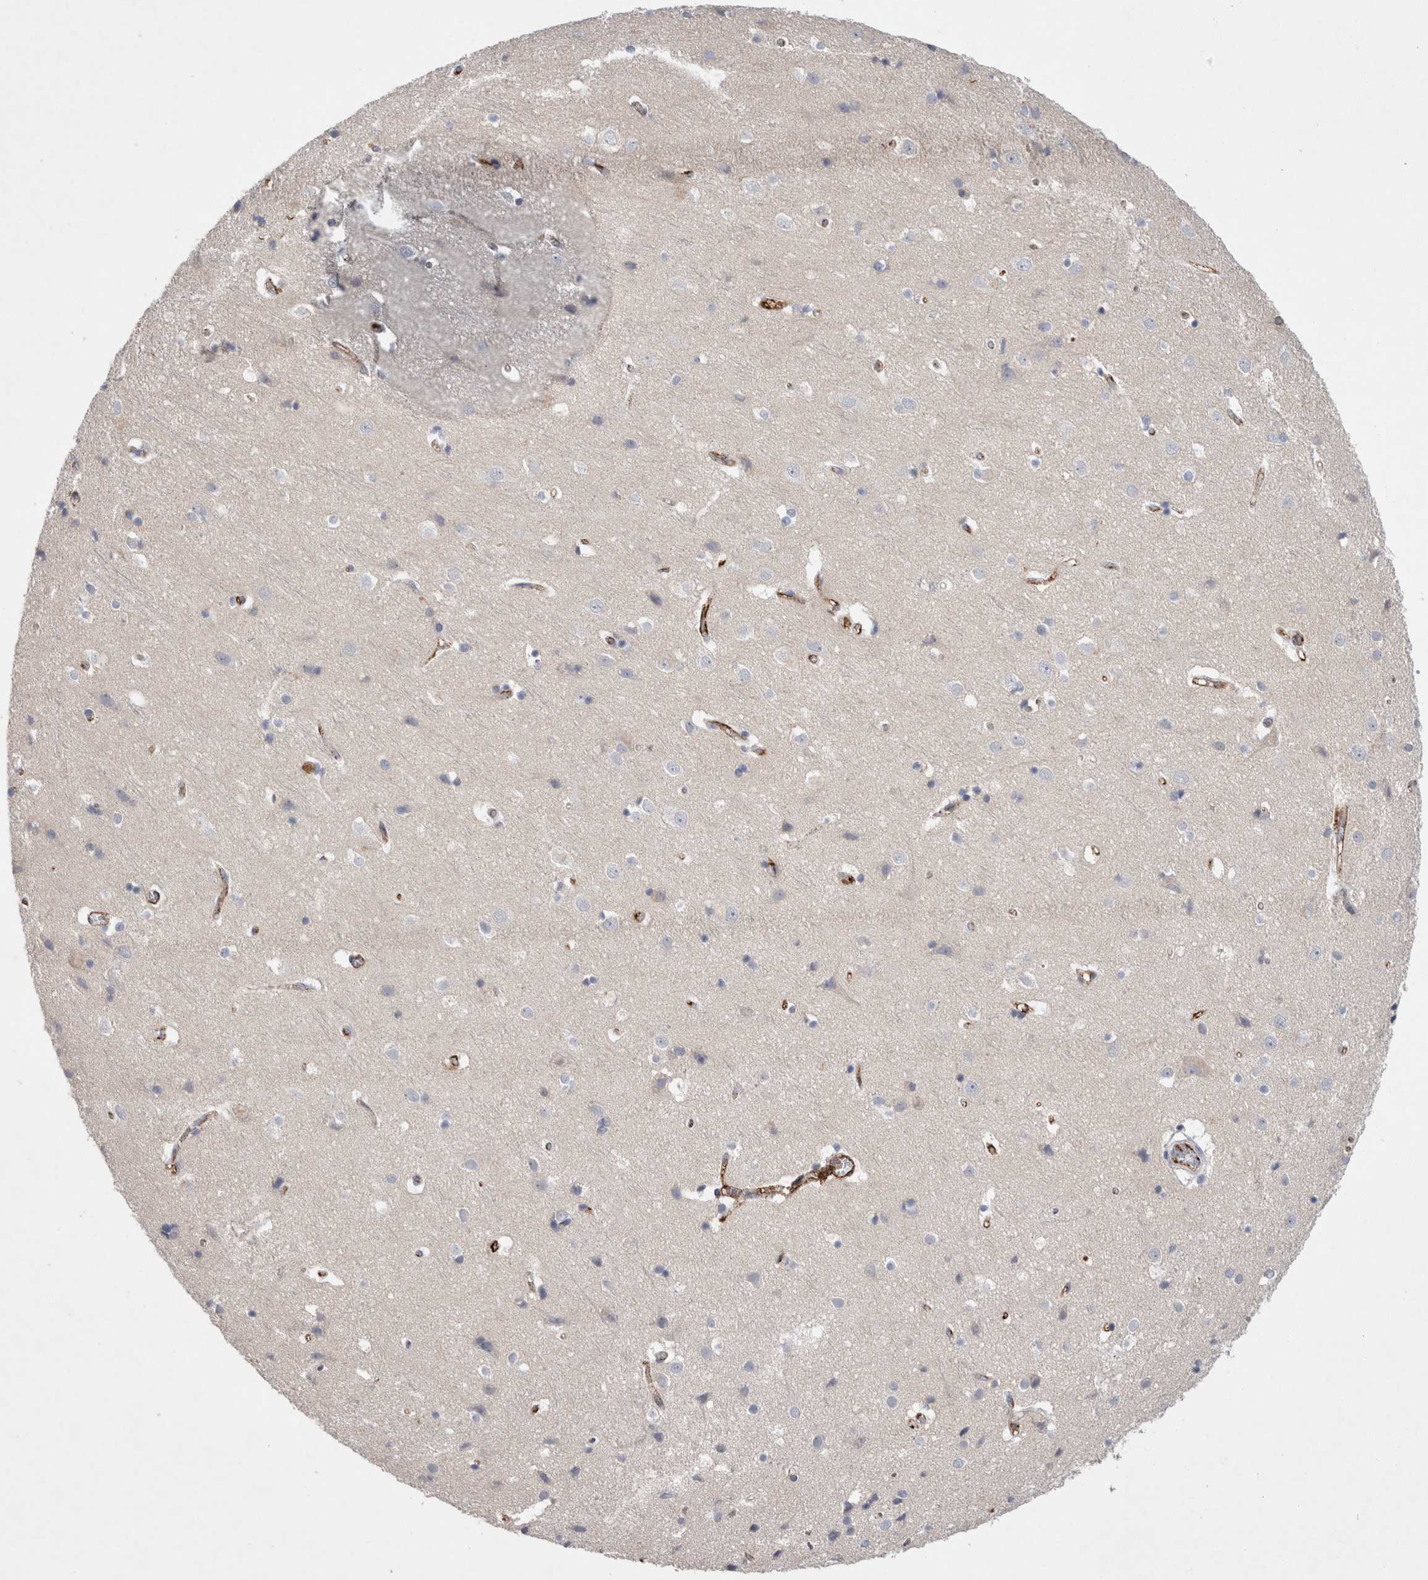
{"staining": {"intensity": "negative", "quantity": "none", "location": "none"}, "tissue": "cerebral cortex", "cell_type": "Endothelial cells", "image_type": "normal", "snomed": [{"axis": "morphology", "description": "Normal tissue, NOS"}, {"axis": "topography", "description": "Cerebral cortex"}], "caption": "Endothelial cells show no significant protein positivity in benign cerebral cortex. (DAB (3,3'-diaminobenzidine) immunohistochemistry visualized using brightfield microscopy, high magnification).", "gene": "IARS2", "patient": {"sex": "male", "age": 54}}